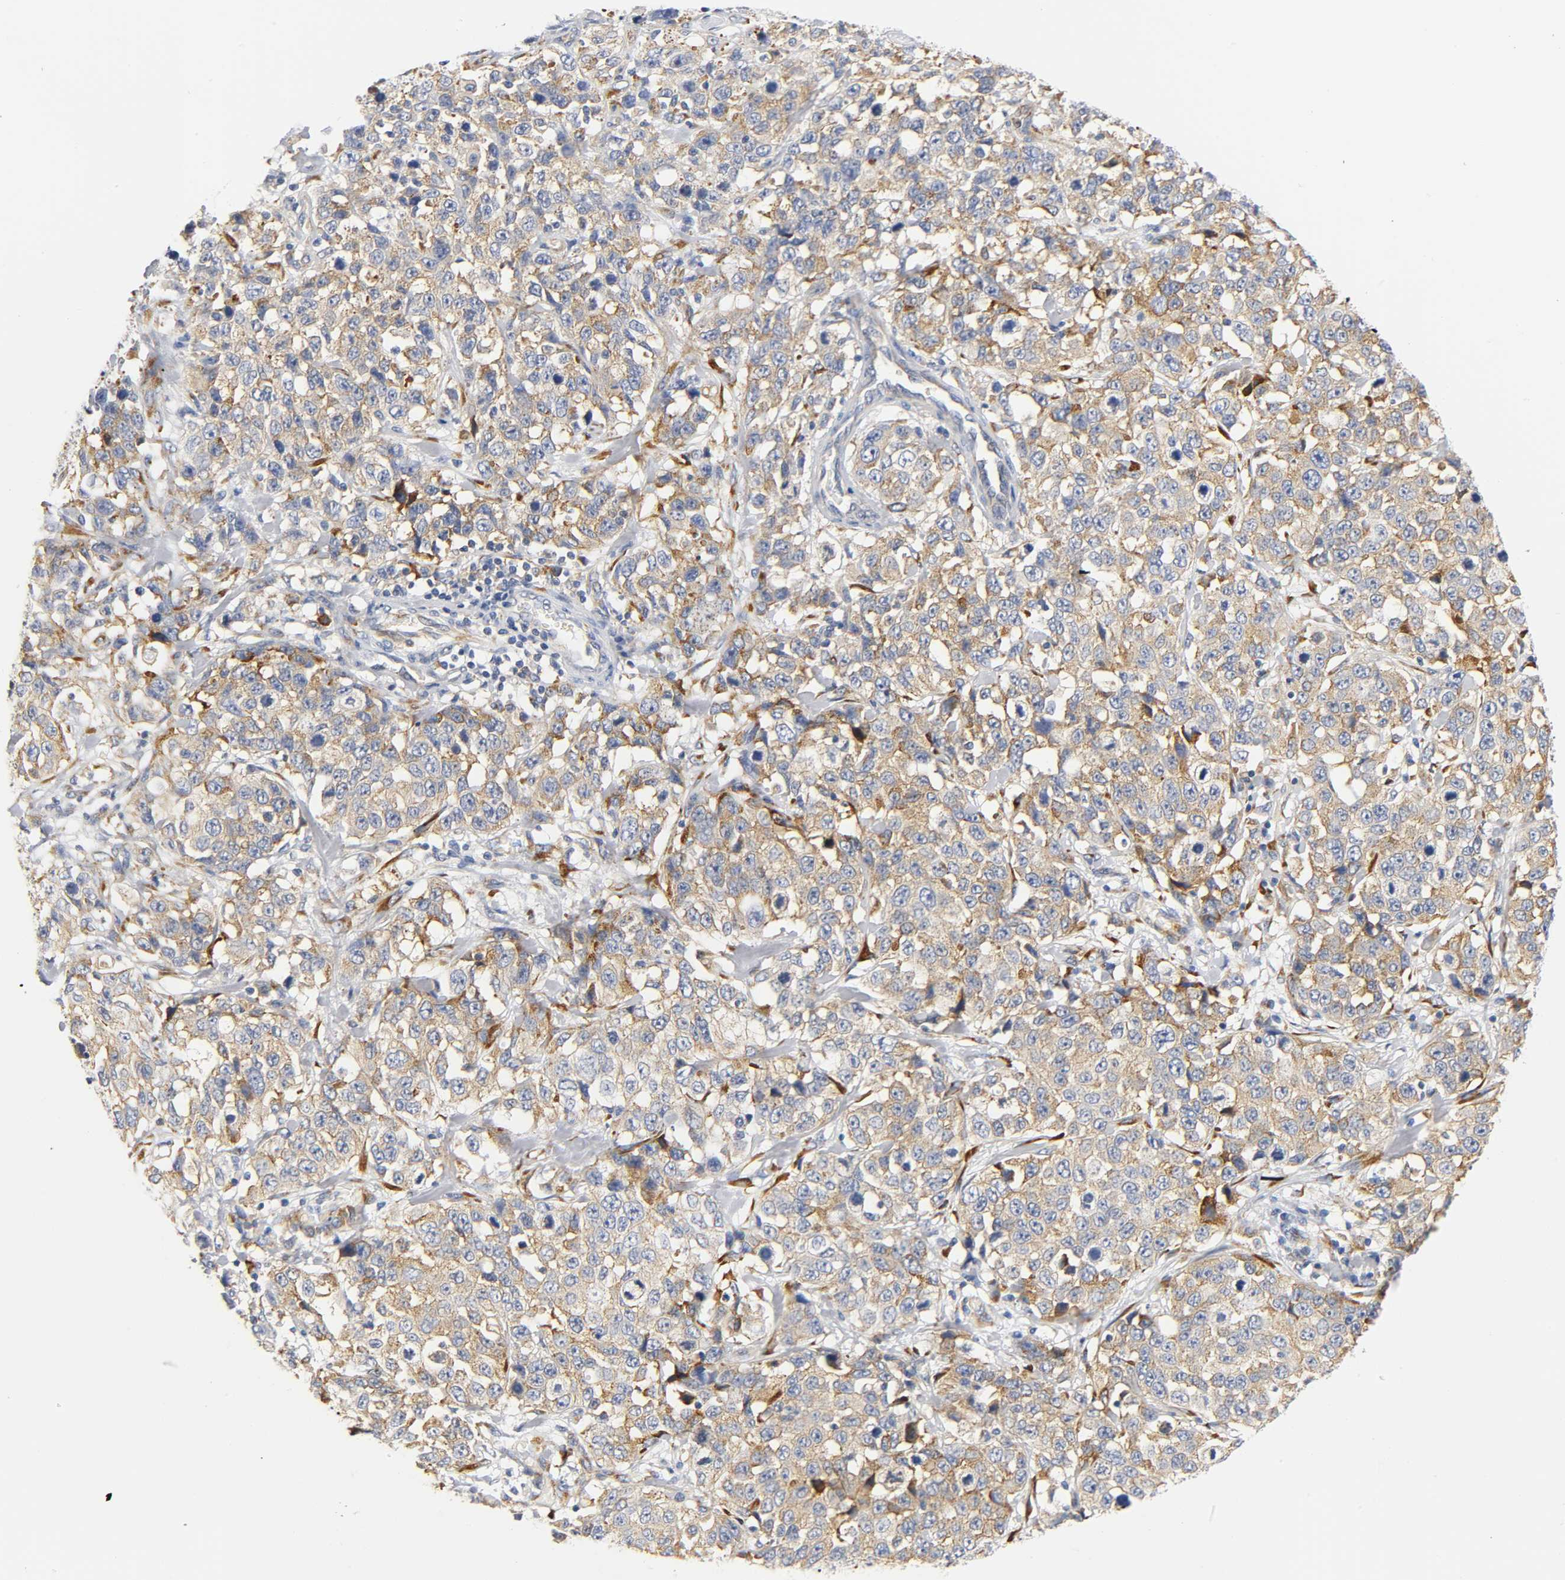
{"staining": {"intensity": "moderate", "quantity": ">75%", "location": "cytoplasmic/membranous"}, "tissue": "stomach cancer", "cell_type": "Tumor cells", "image_type": "cancer", "snomed": [{"axis": "morphology", "description": "Normal tissue, NOS"}, {"axis": "morphology", "description": "Adenocarcinoma, NOS"}, {"axis": "topography", "description": "Stomach"}], "caption": "High-power microscopy captured an IHC photomicrograph of adenocarcinoma (stomach), revealing moderate cytoplasmic/membranous staining in approximately >75% of tumor cells.", "gene": "REL", "patient": {"sex": "male", "age": 48}}